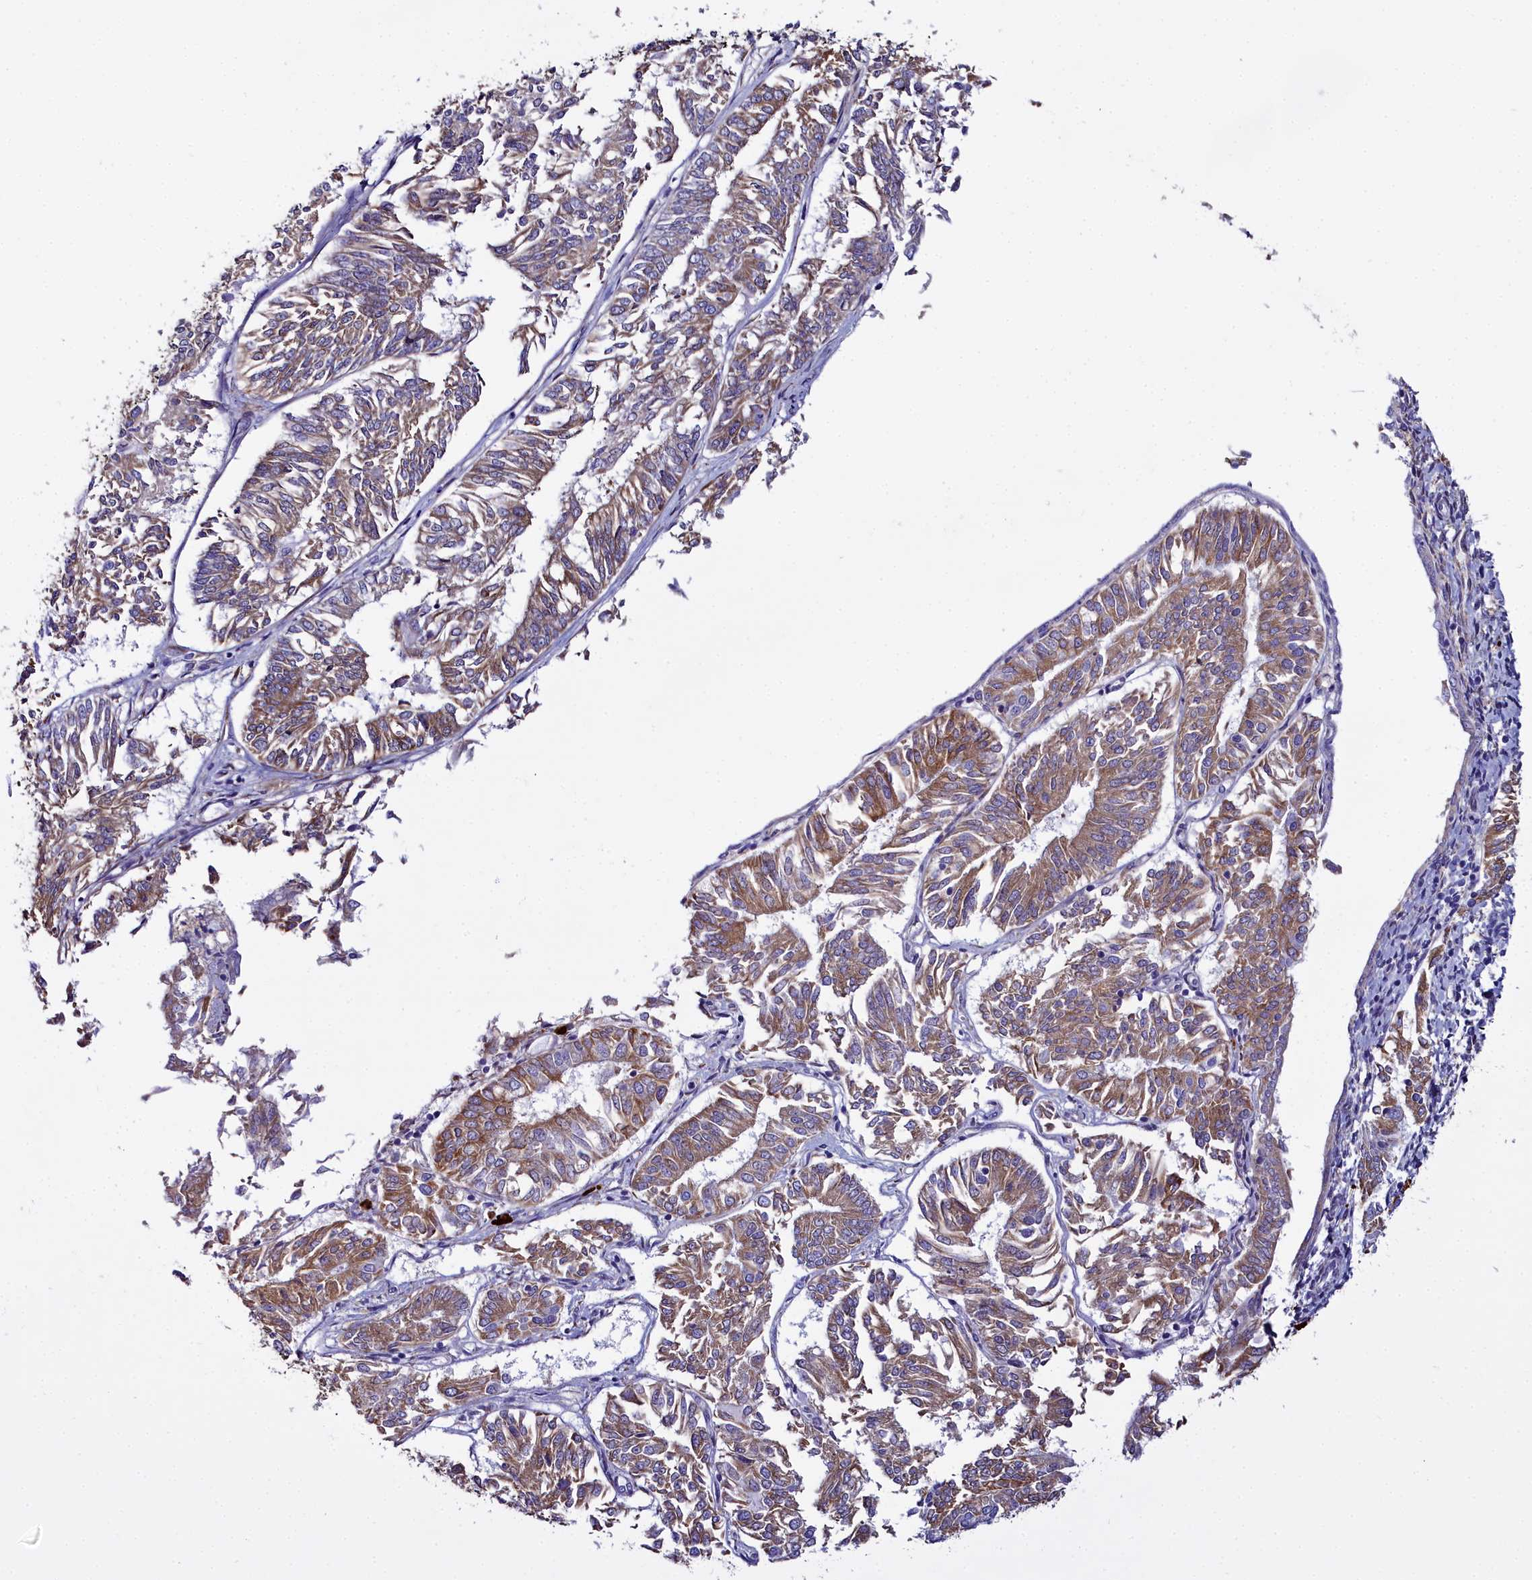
{"staining": {"intensity": "moderate", "quantity": ">75%", "location": "cytoplasmic/membranous"}, "tissue": "endometrial cancer", "cell_type": "Tumor cells", "image_type": "cancer", "snomed": [{"axis": "morphology", "description": "Adenocarcinoma, NOS"}, {"axis": "topography", "description": "Endometrium"}], "caption": "Adenocarcinoma (endometrial) stained for a protein exhibits moderate cytoplasmic/membranous positivity in tumor cells.", "gene": "TXNDC5", "patient": {"sex": "female", "age": 58}}